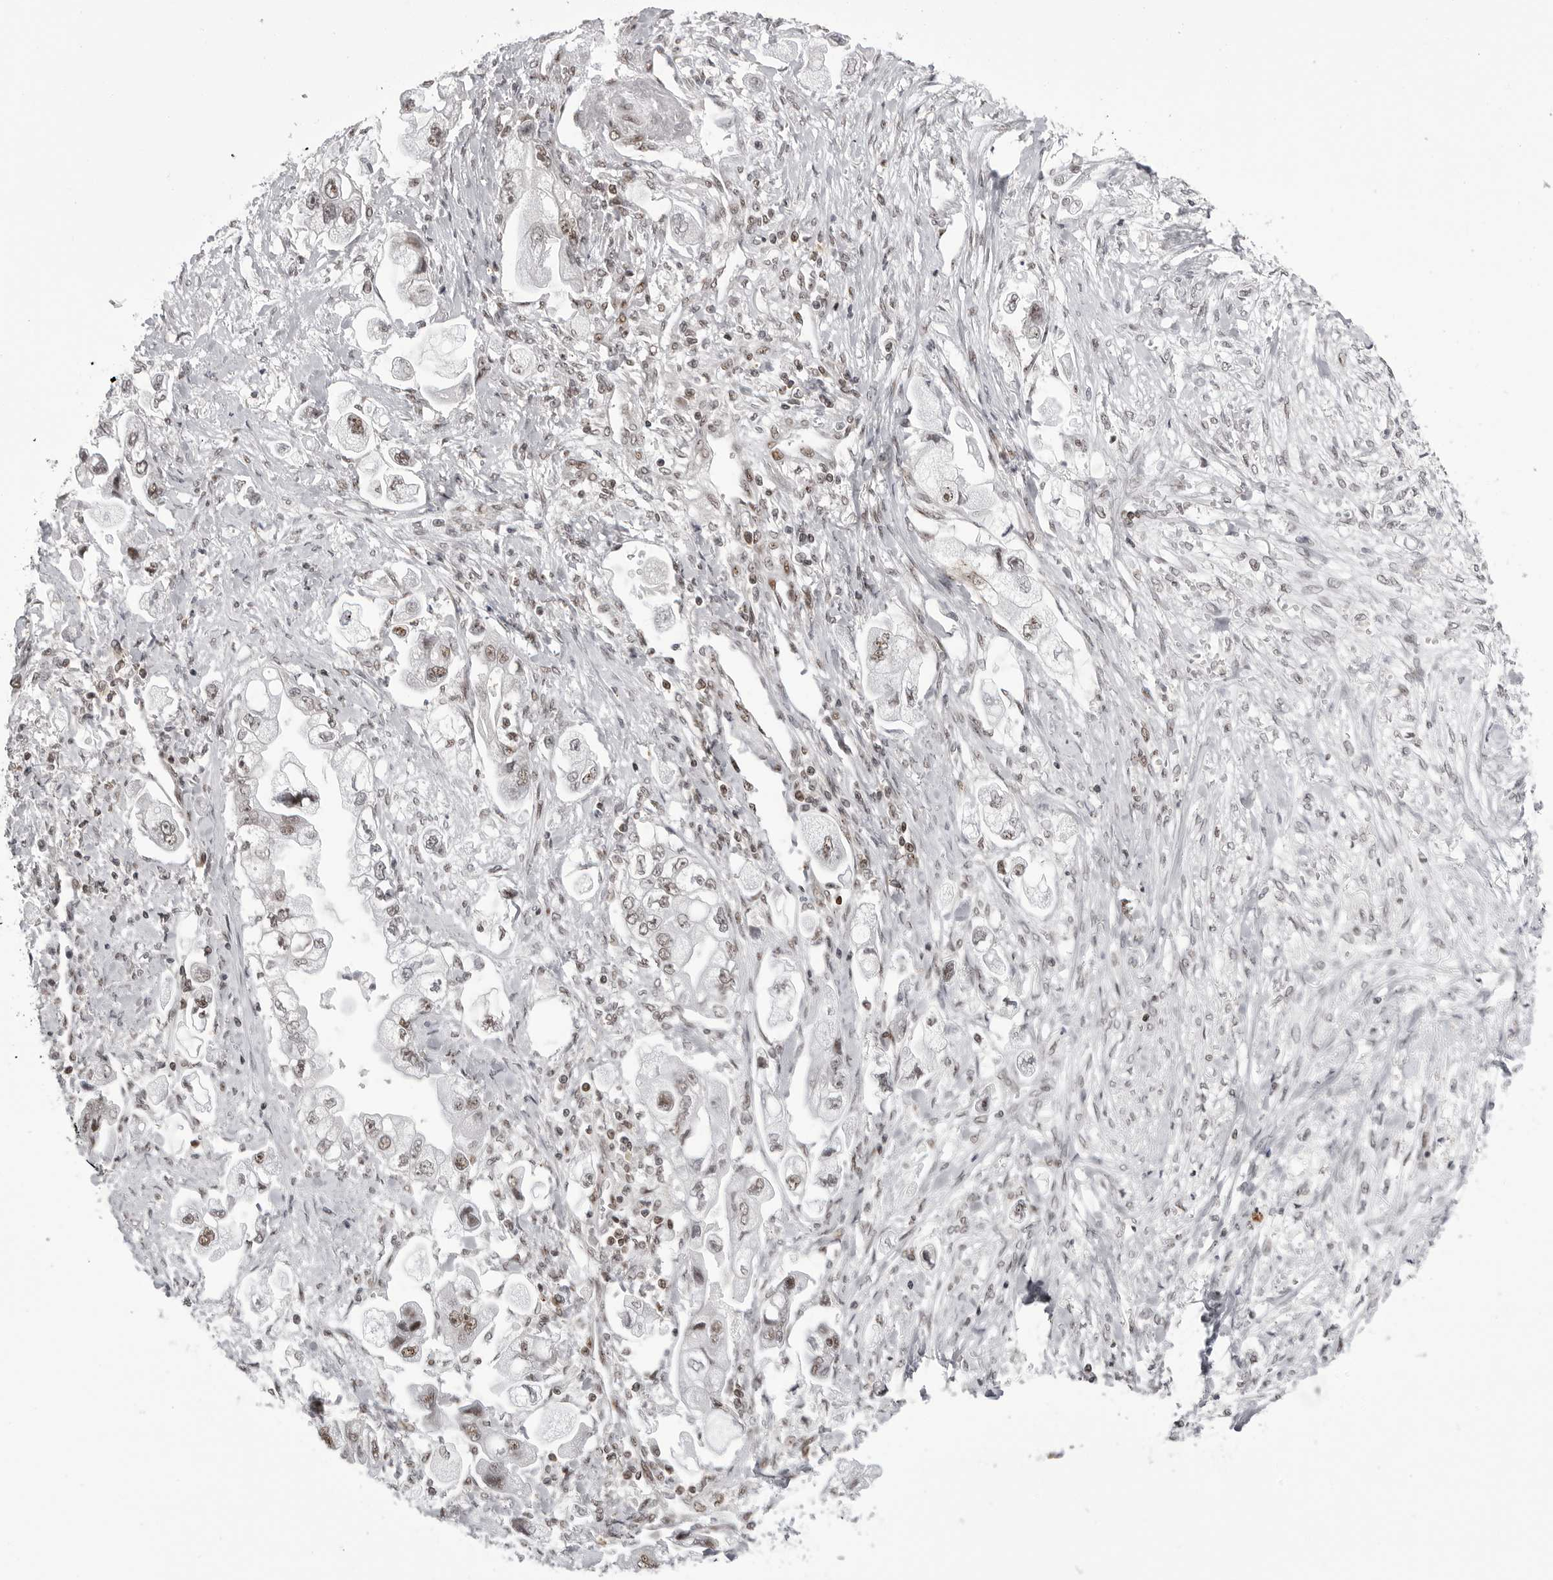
{"staining": {"intensity": "weak", "quantity": "25%-75%", "location": "nuclear"}, "tissue": "stomach cancer", "cell_type": "Tumor cells", "image_type": "cancer", "snomed": [{"axis": "morphology", "description": "Adenocarcinoma, NOS"}, {"axis": "topography", "description": "Stomach"}], "caption": "A brown stain highlights weak nuclear positivity of a protein in human stomach cancer (adenocarcinoma) tumor cells. The staining was performed using DAB, with brown indicating positive protein expression. Nuclei are stained blue with hematoxylin.", "gene": "WRAP53", "patient": {"sex": "male", "age": 62}}